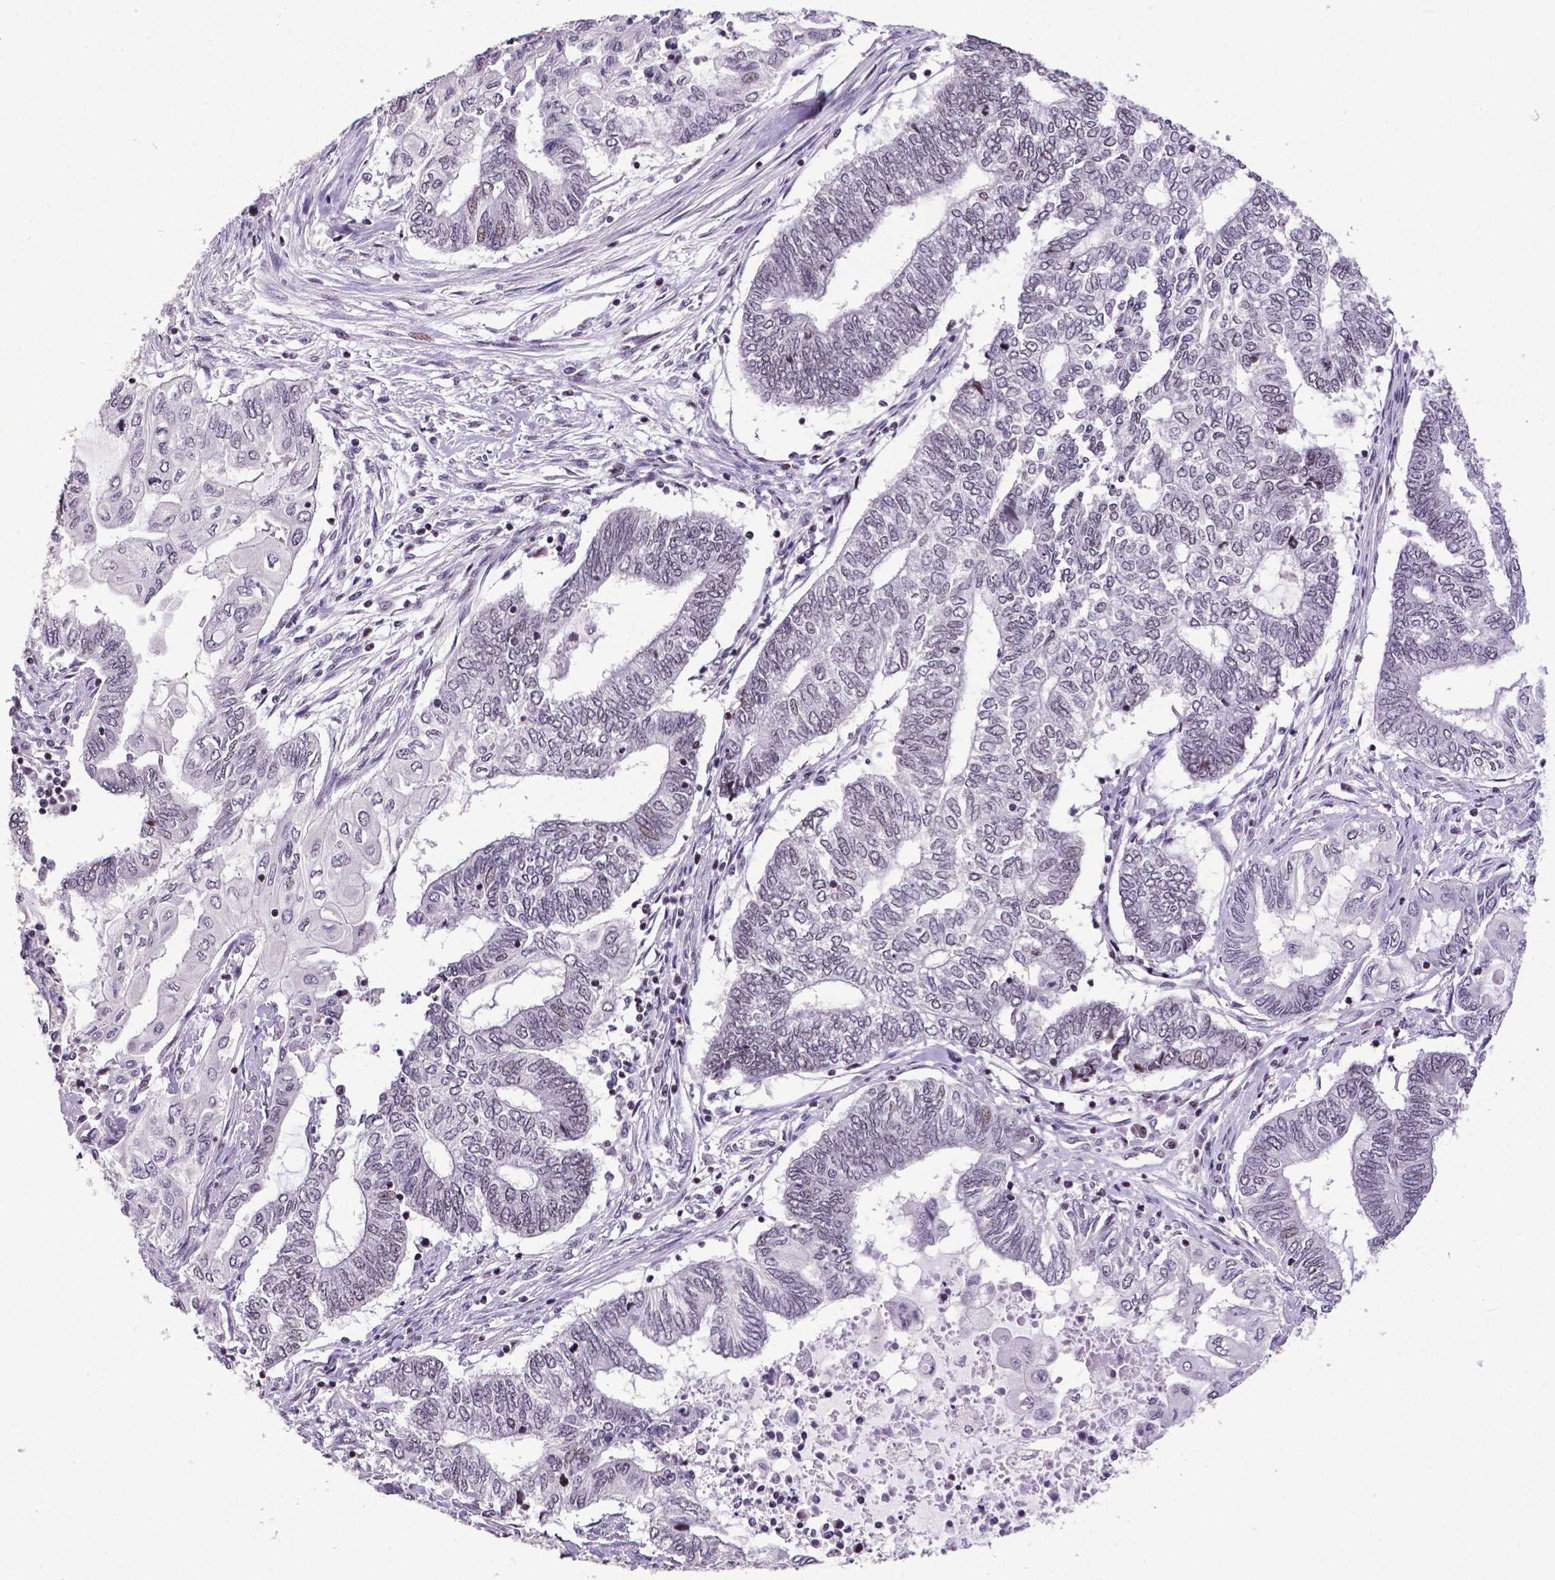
{"staining": {"intensity": "negative", "quantity": "none", "location": "none"}, "tissue": "endometrial cancer", "cell_type": "Tumor cells", "image_type": "cancer", "snomed": [{"axis": "morphology", "description": "Adenocarcinoma, NOS"}, {"axis": "topography", "description": "Uterus"}, {"axis": "topography", "description": "Endometrium"}], "caption": "A high-resolution photomicrograph shows immunohistochemistry staining of adenocarcinoma (endometrial), which reveals no significant staining in tumor cells.", "gene": "CTCF", "patient": {"sex": "female", "age": 70}}